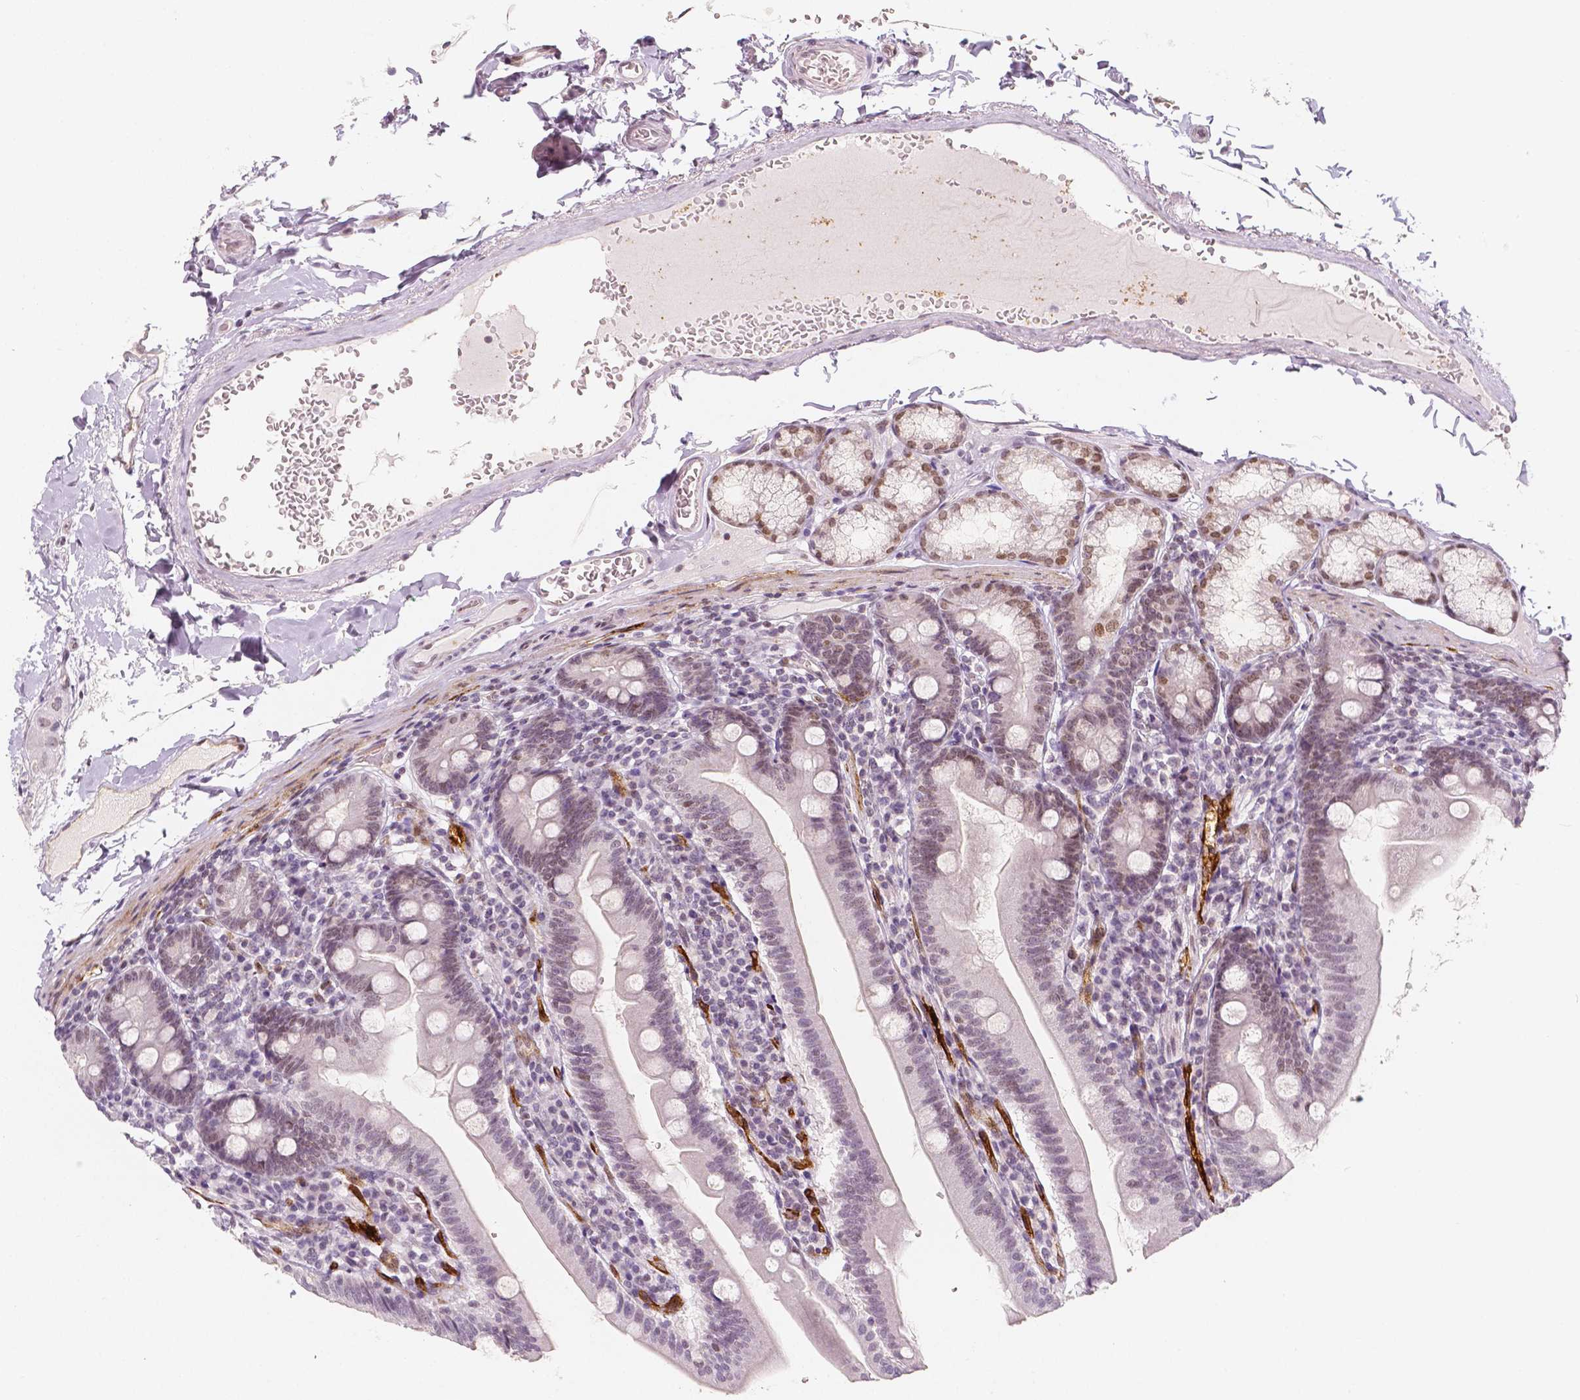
{"staining": {"intensity": "weak", "quantity": "25%-75%", "location": "nuclear"}, "tissue": "duodenum", "cell_type": "Glandular cells", "image_type": "normal", "snomed": [{"axis": "morphology", "description": "Normal tissue, NOS"}, {"axis": "topography", "description": "Duodenum"}], "caption": "Protein analysis of normal duodenum shows weak nuclear expression in about 25%-75% of glandular cells.", "gene": "KDM5B", "patient": {"sex": "female", "age": 67}}